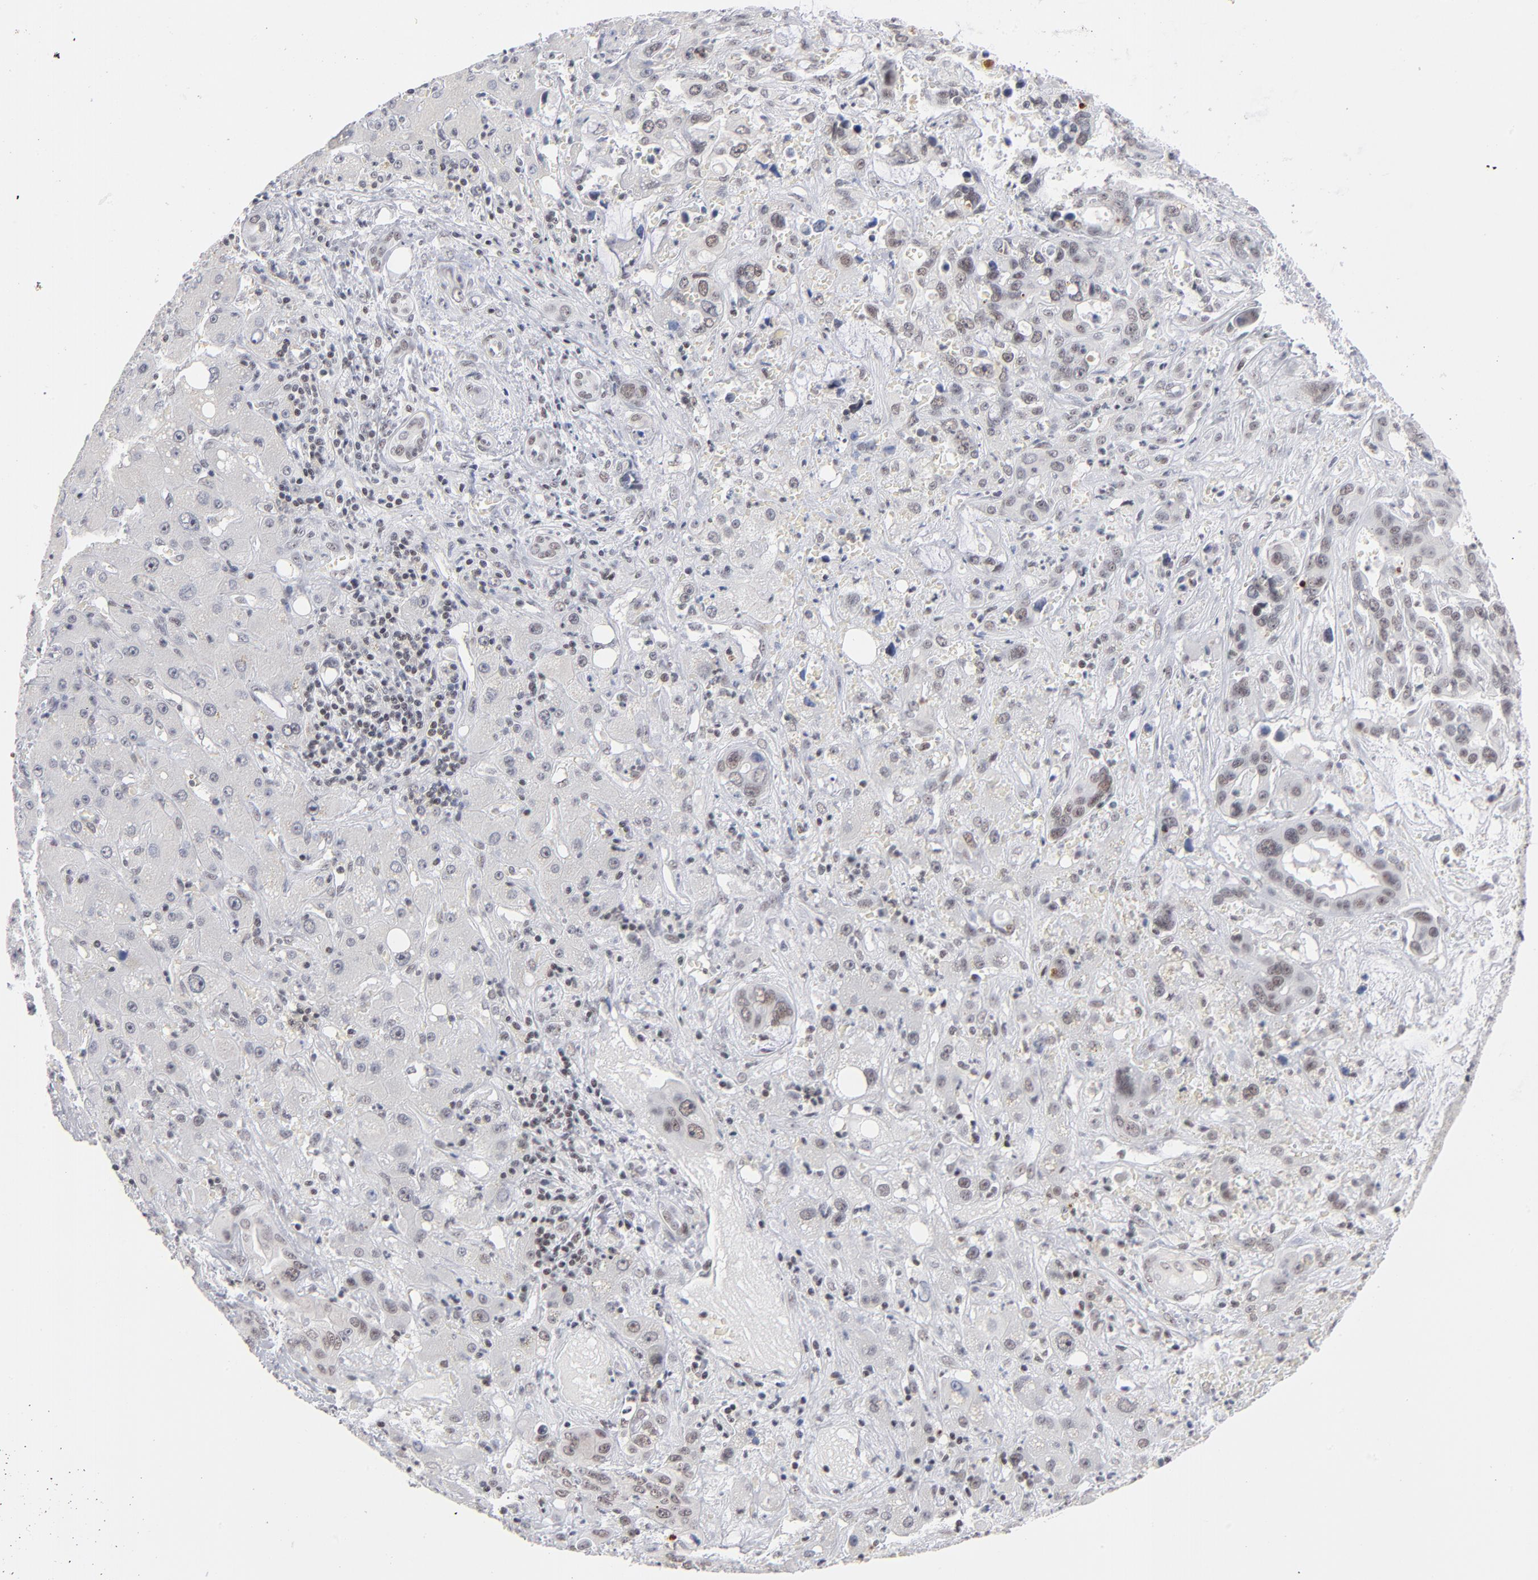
{"staining": {"intensity": "weak", "quantity": ">75%", "location": "nuclear"}, "tissue": "liver cancer", "cell_type": "Tumor cells", "image_type": "cancer", "snomed": [{"axis": "morphology", "description": "Cholangiocarcinoma"}, {"axis": "topography", "description": "Liver"}], "caption": "A high-resolution micrograph shows IHC staining of liver cancer, which exhibits weak nuclear staining in approximately >75% of tumor cells.", "gene": "ZNF143", "patient": {"sex": "female", "age": 65}}